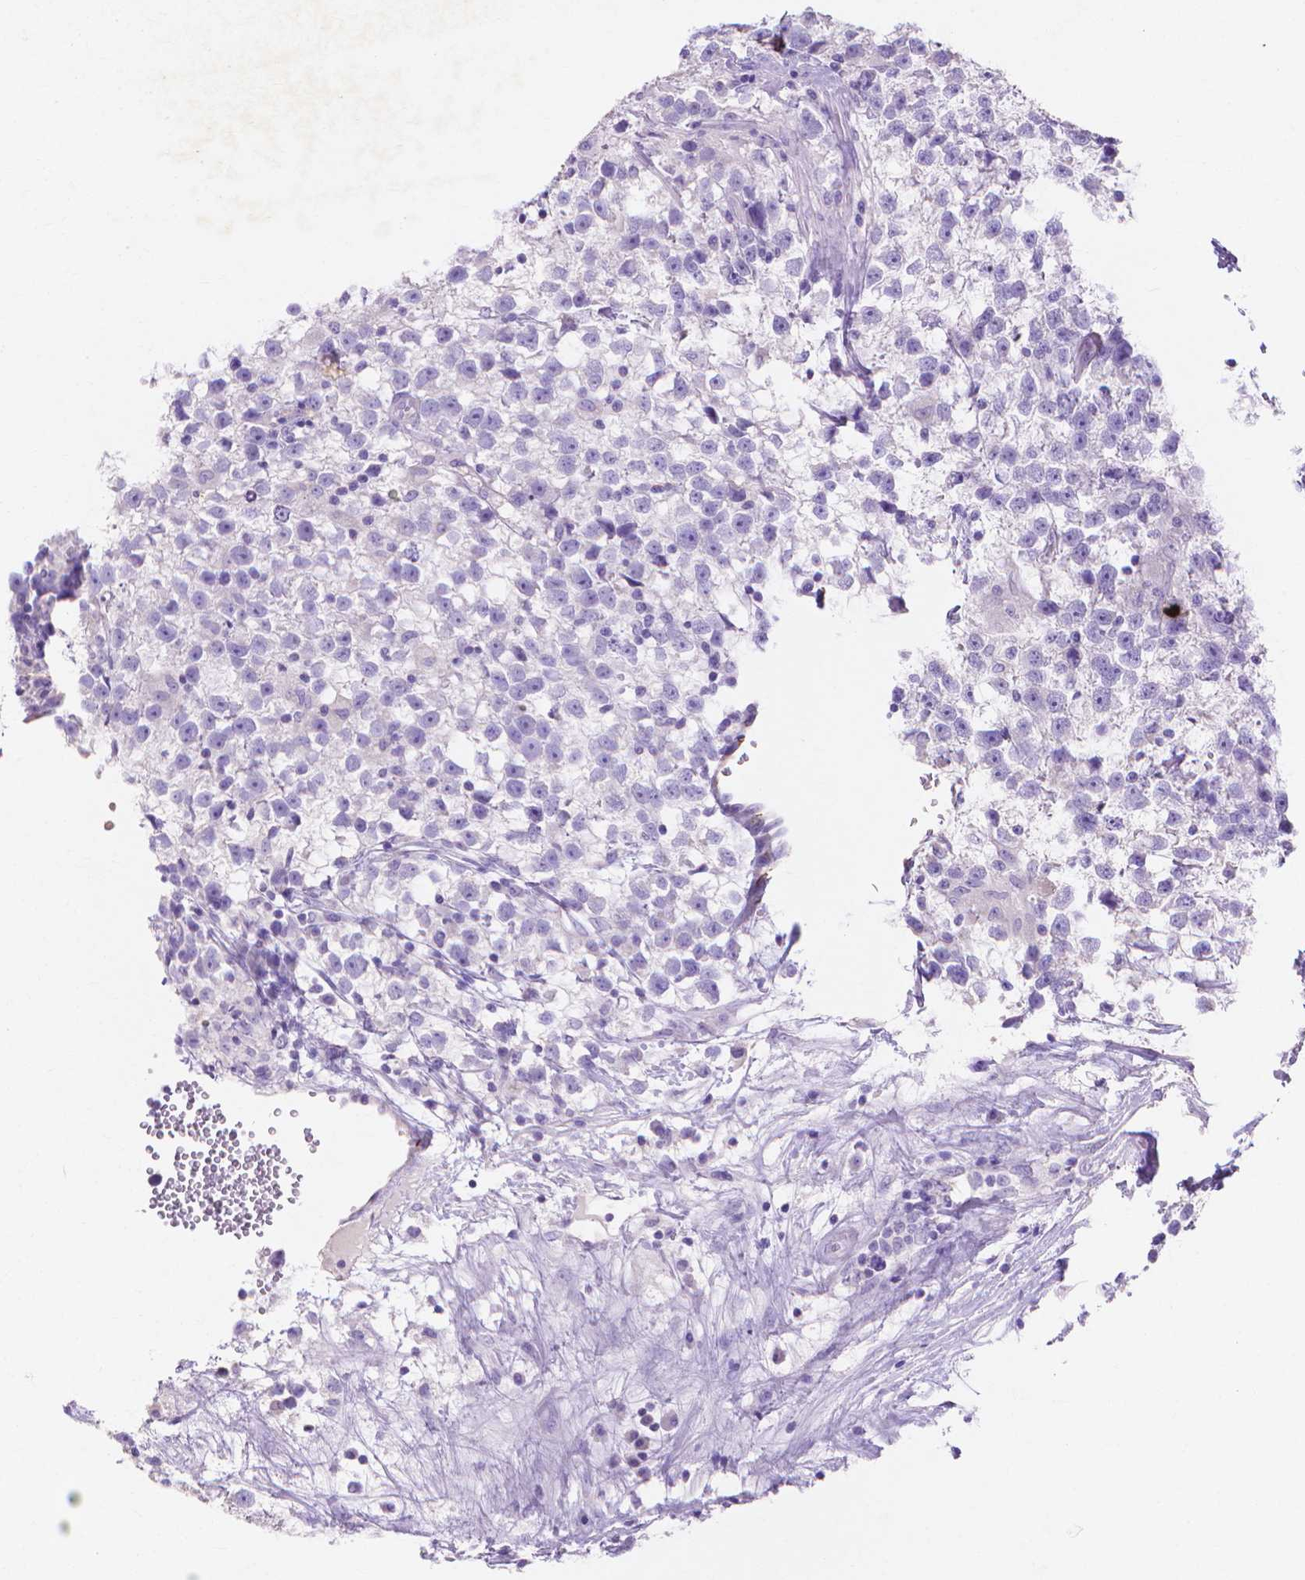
{"staining": {"intensity": "negative", "quantity": "none", "location": "none"}, "tissue": "testis cancer", "cell_type": "Tumor cells", "image_type": "cancer", "snomed": [{"axis": "morphology", "description": "Seminoma, NOS"}, {"axis": "topography", "description": "Testis"}], "caption": "Immunohistochemical staining of human testis cancer (seminoma) displays no significant positivity in tumor cells. (DAB immunohistochemistry (IHC) visualized using brightfield microscopy, high magnification).", "gene": "MMP11", "patient": {"sex": "male", "age": 31}}